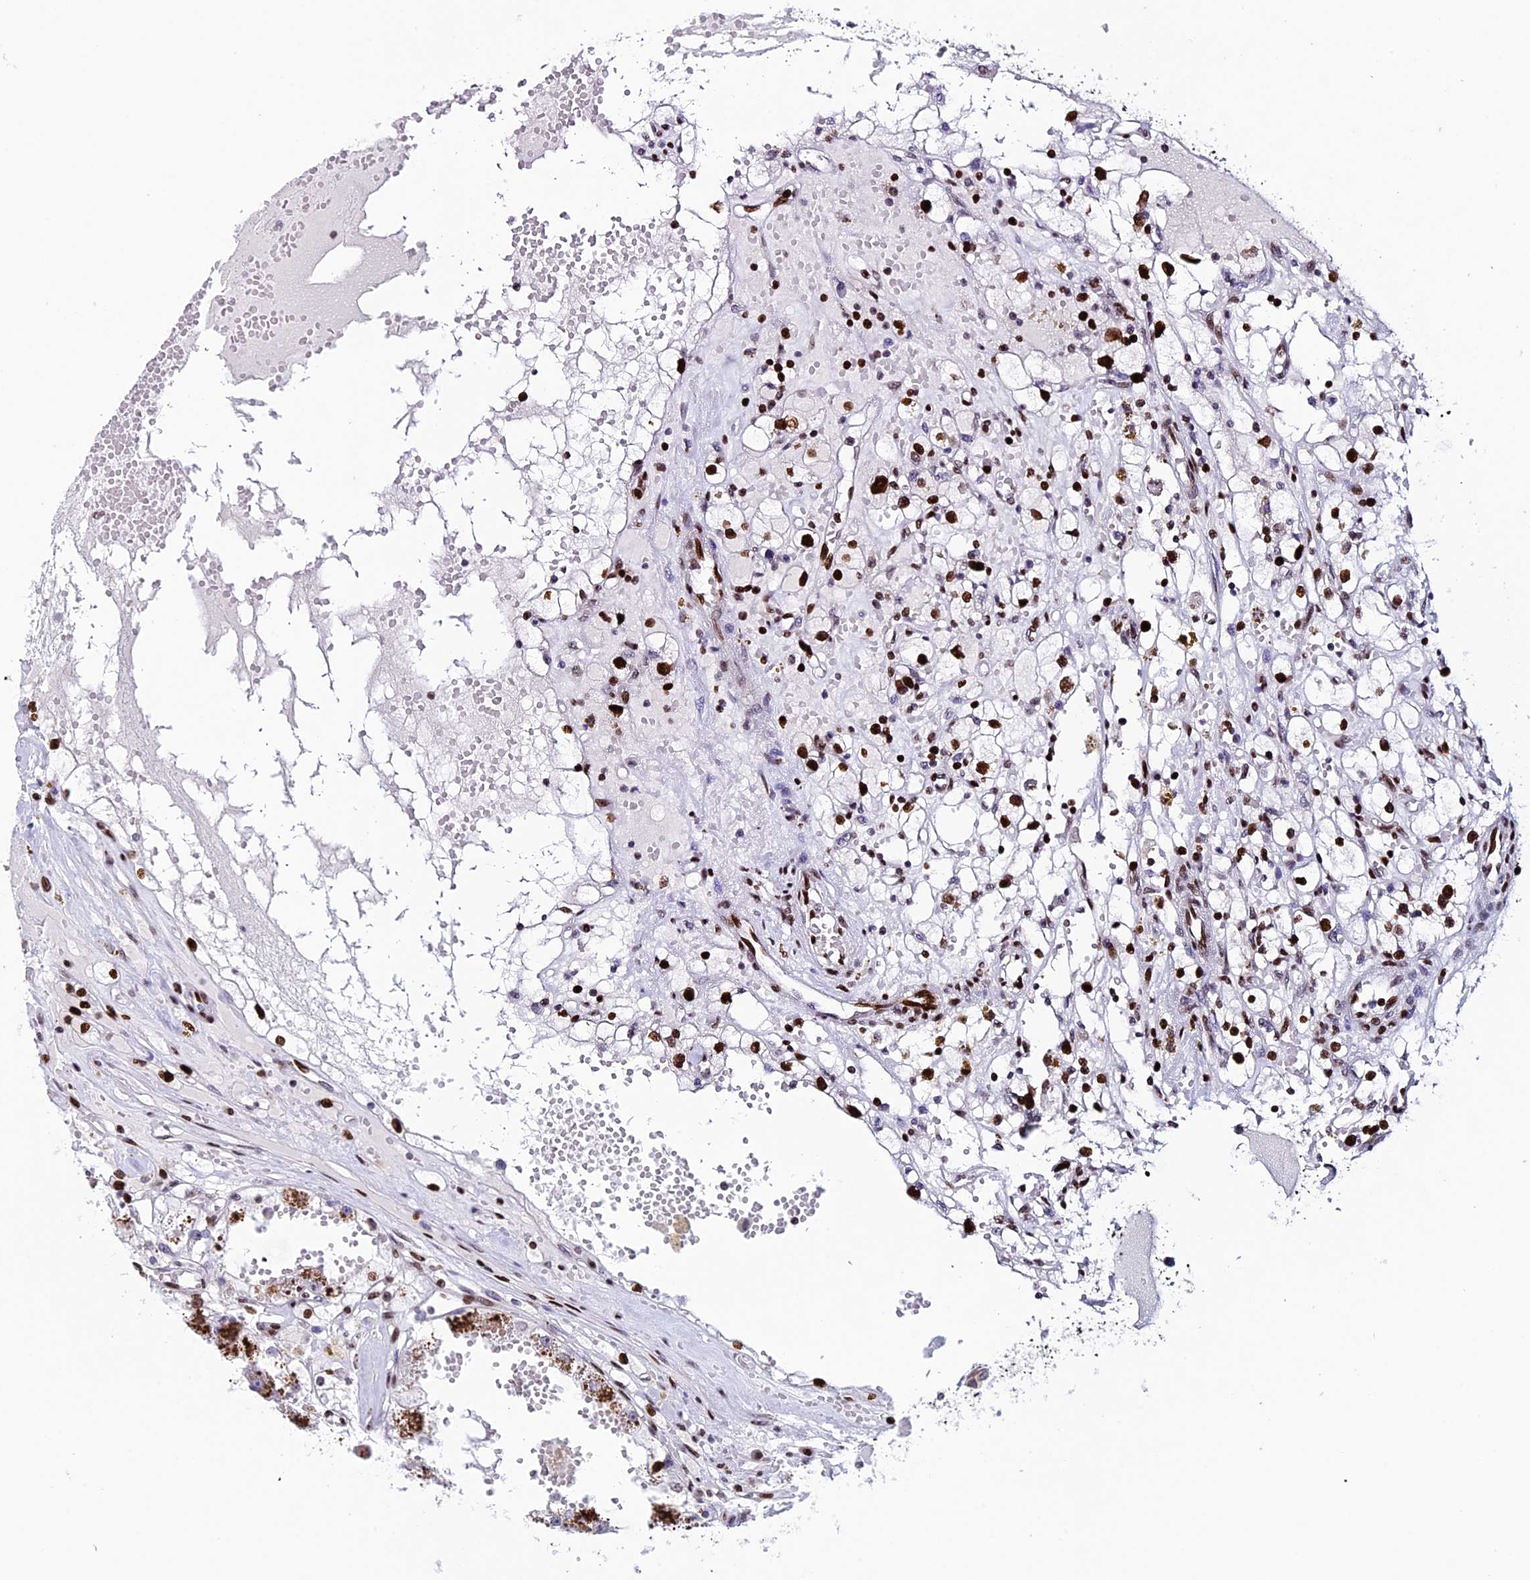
{"staining": {"intensity": "strong", "quantity": "25%-75%", "location": "nuclear"}, "tissue": "renal cancer", "cell_type": "Tumor cells", "image_type": "cancer", "snomed": [{"axis": "morphology", "description": "Adenocarcinoma, NOS"}, {"axis": "topography", "description": "Kidney"}], "caption": "An image of human renal cancer stained for a protein exhibits strong nuclear brown staining in tumor cells.", "gene": "BTBD3", "patient": {"sex": "male", "age": 56}}